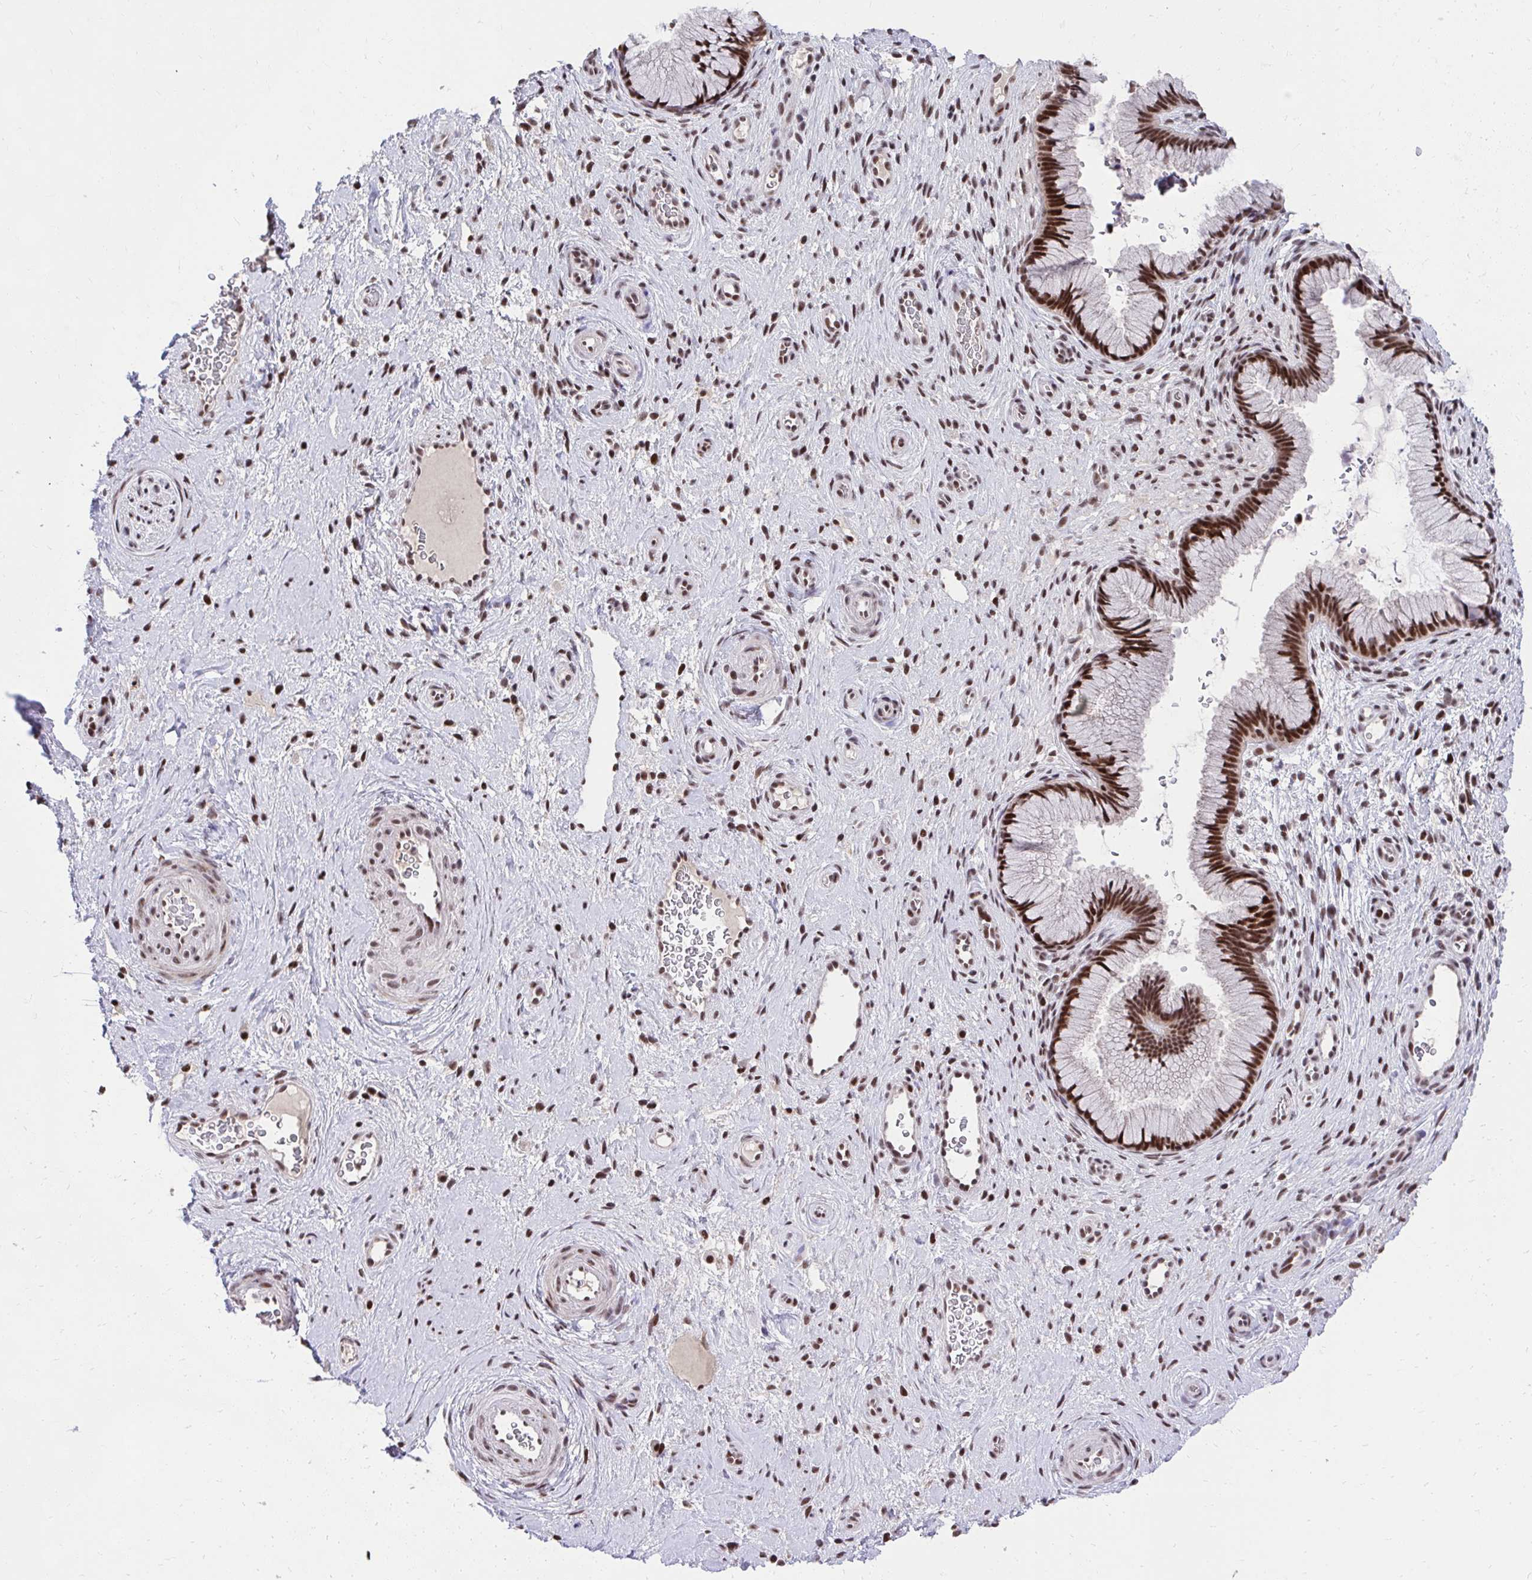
{"staining": {"intensity": "moderate", "quantity": ">75%", "location": "nuclear"}, "tissue": "cervix", "cell_type": "Glandular cells", "image_type": "normal", "snomed": [{"axis": "morphology", "description": "Normal tissue, NOS"}, {"axis": "topography", "description": "Cervix"}], "caption": "Cervix stained with a protein marker reveals moderate staining in glandular cells.", "gene": "SYNE4", "patient": {"sex": "female", "age": 34}}